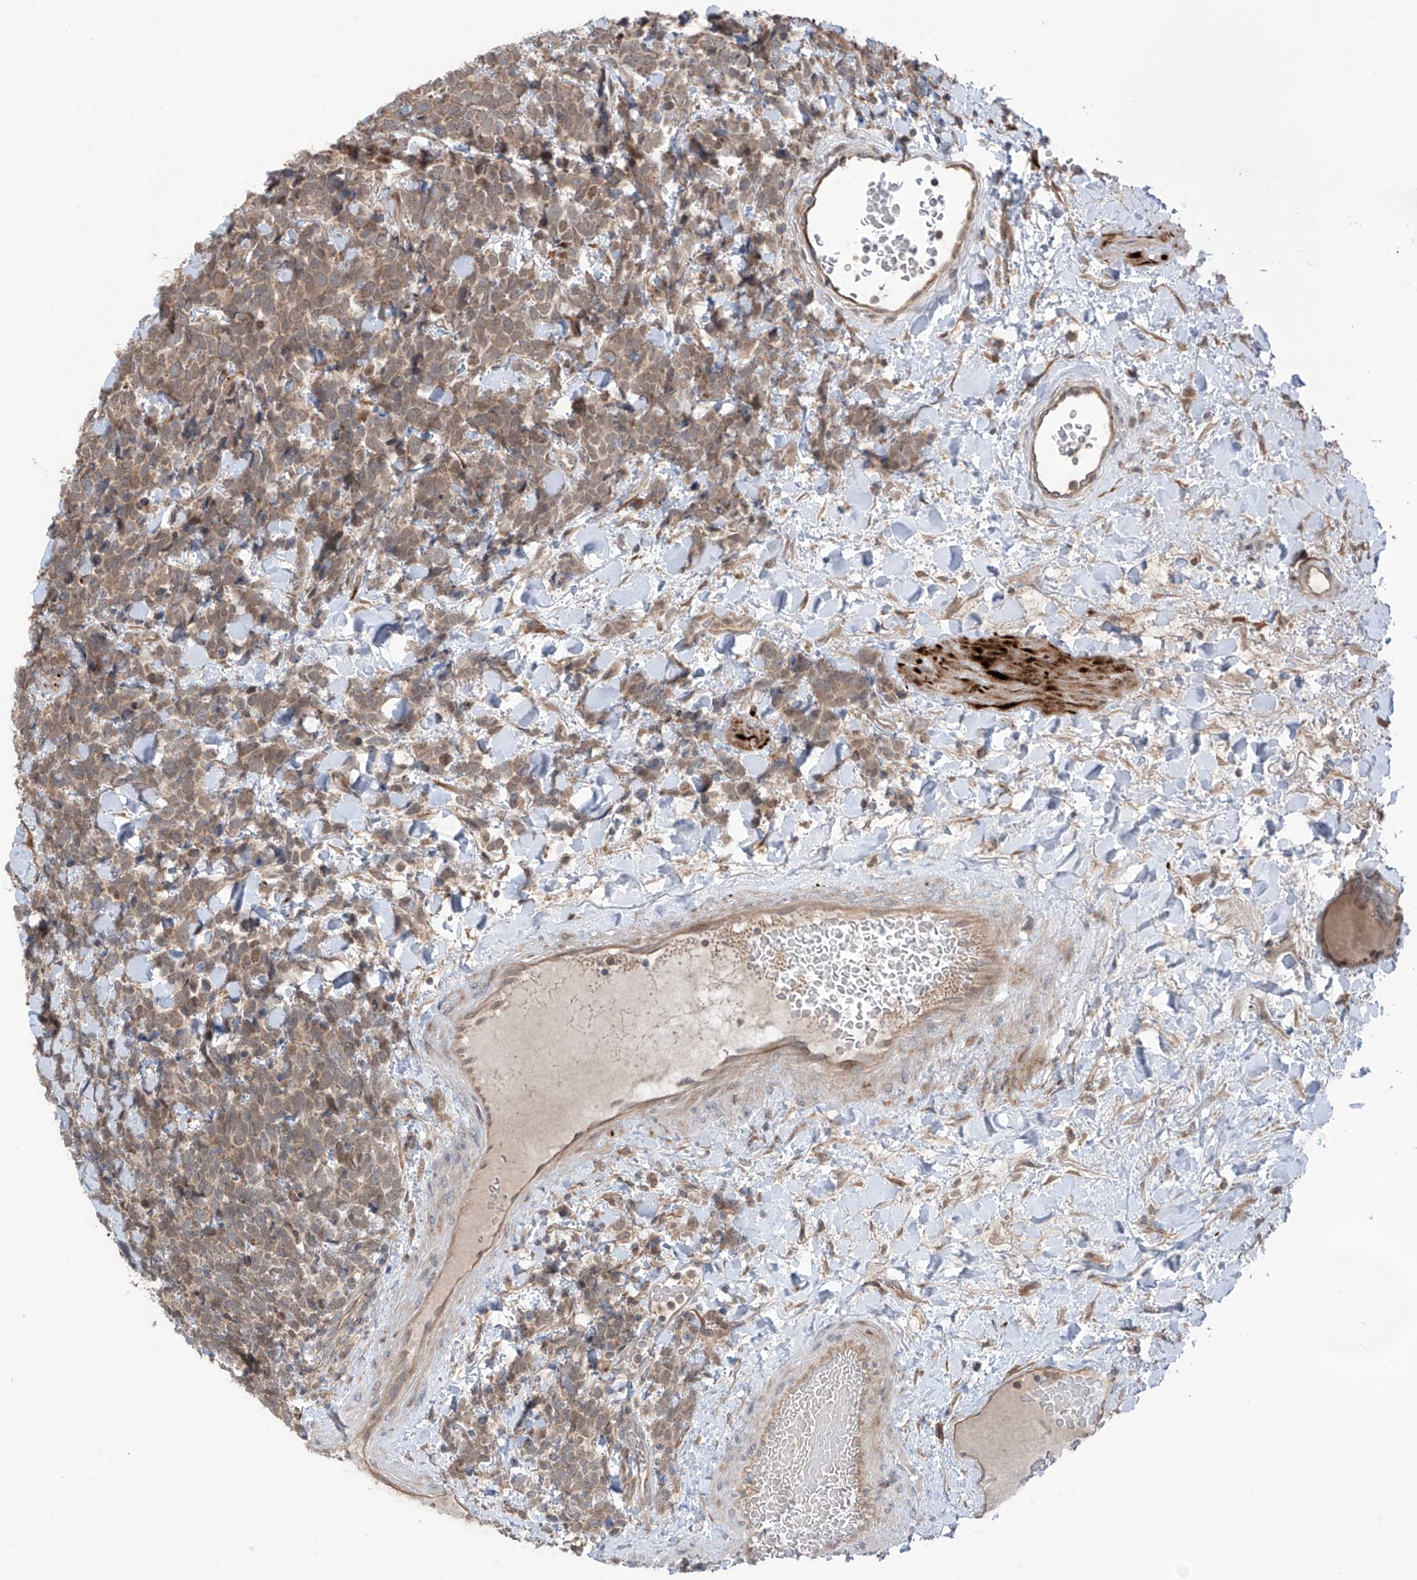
{"staining": {"intensity": "moderate", "quantity": ">75%", "location": "cytoplasmic/membranous,nuclear"}, "tissue": "urothelial cancer", "cell_type": "Tumor cells", "image_type": "cancer", "snomed": [{"axis": "morphology", "description": "Urothelial carcinoma, High grade"}, {"axis": "topography", "description": "Urinary bladder"}], "caption": "A brown stain highlights moderate cytoplasmic/membranous and nuclear expression of a protein in human urothelial cancer tumor cells.", "gene": "SAMD3", "patient": {"sex": "female", "age": 82}}